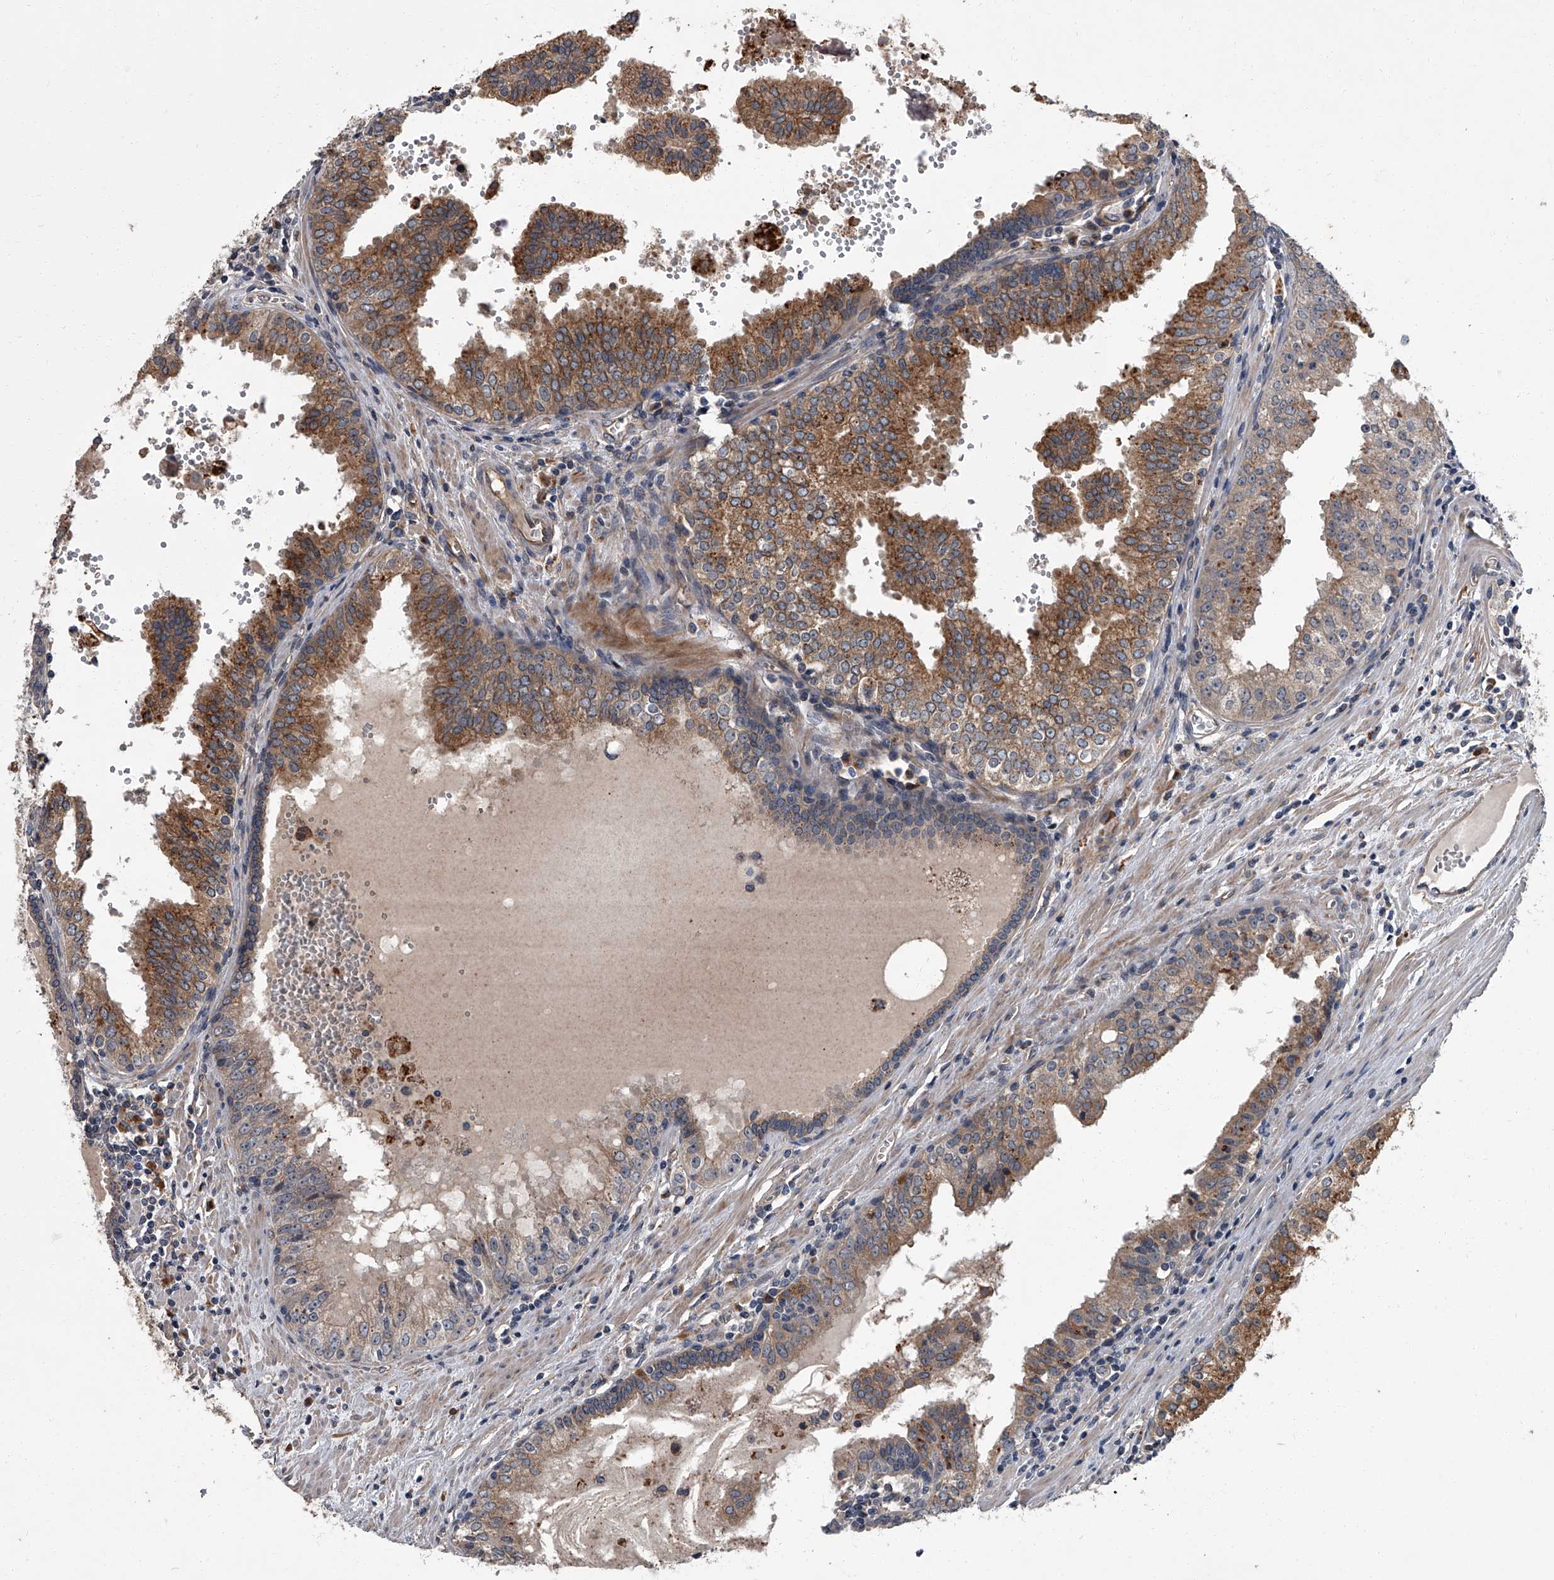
{"staining": {"intensity": "moderate", "quantity": "25%-75%", "location": "cytoplasmic/membranous"}, "tissue": "prostate cancer", "cell_type": "Tumor cells", "image_type": "cancer", "snomed": [{"axis": "morphology", "description": "Adenocarcinoma, High grade"}, {"axis": "topography", "description": "Prostate"}], "caption": "Protein analysis of prostate cancer tissue shows moderate cytoplasmic/membranous staining in about 25%-75% of tumor cells.", "gene": "SIRT4", "patient": {"sex": "male", "age": 68}}